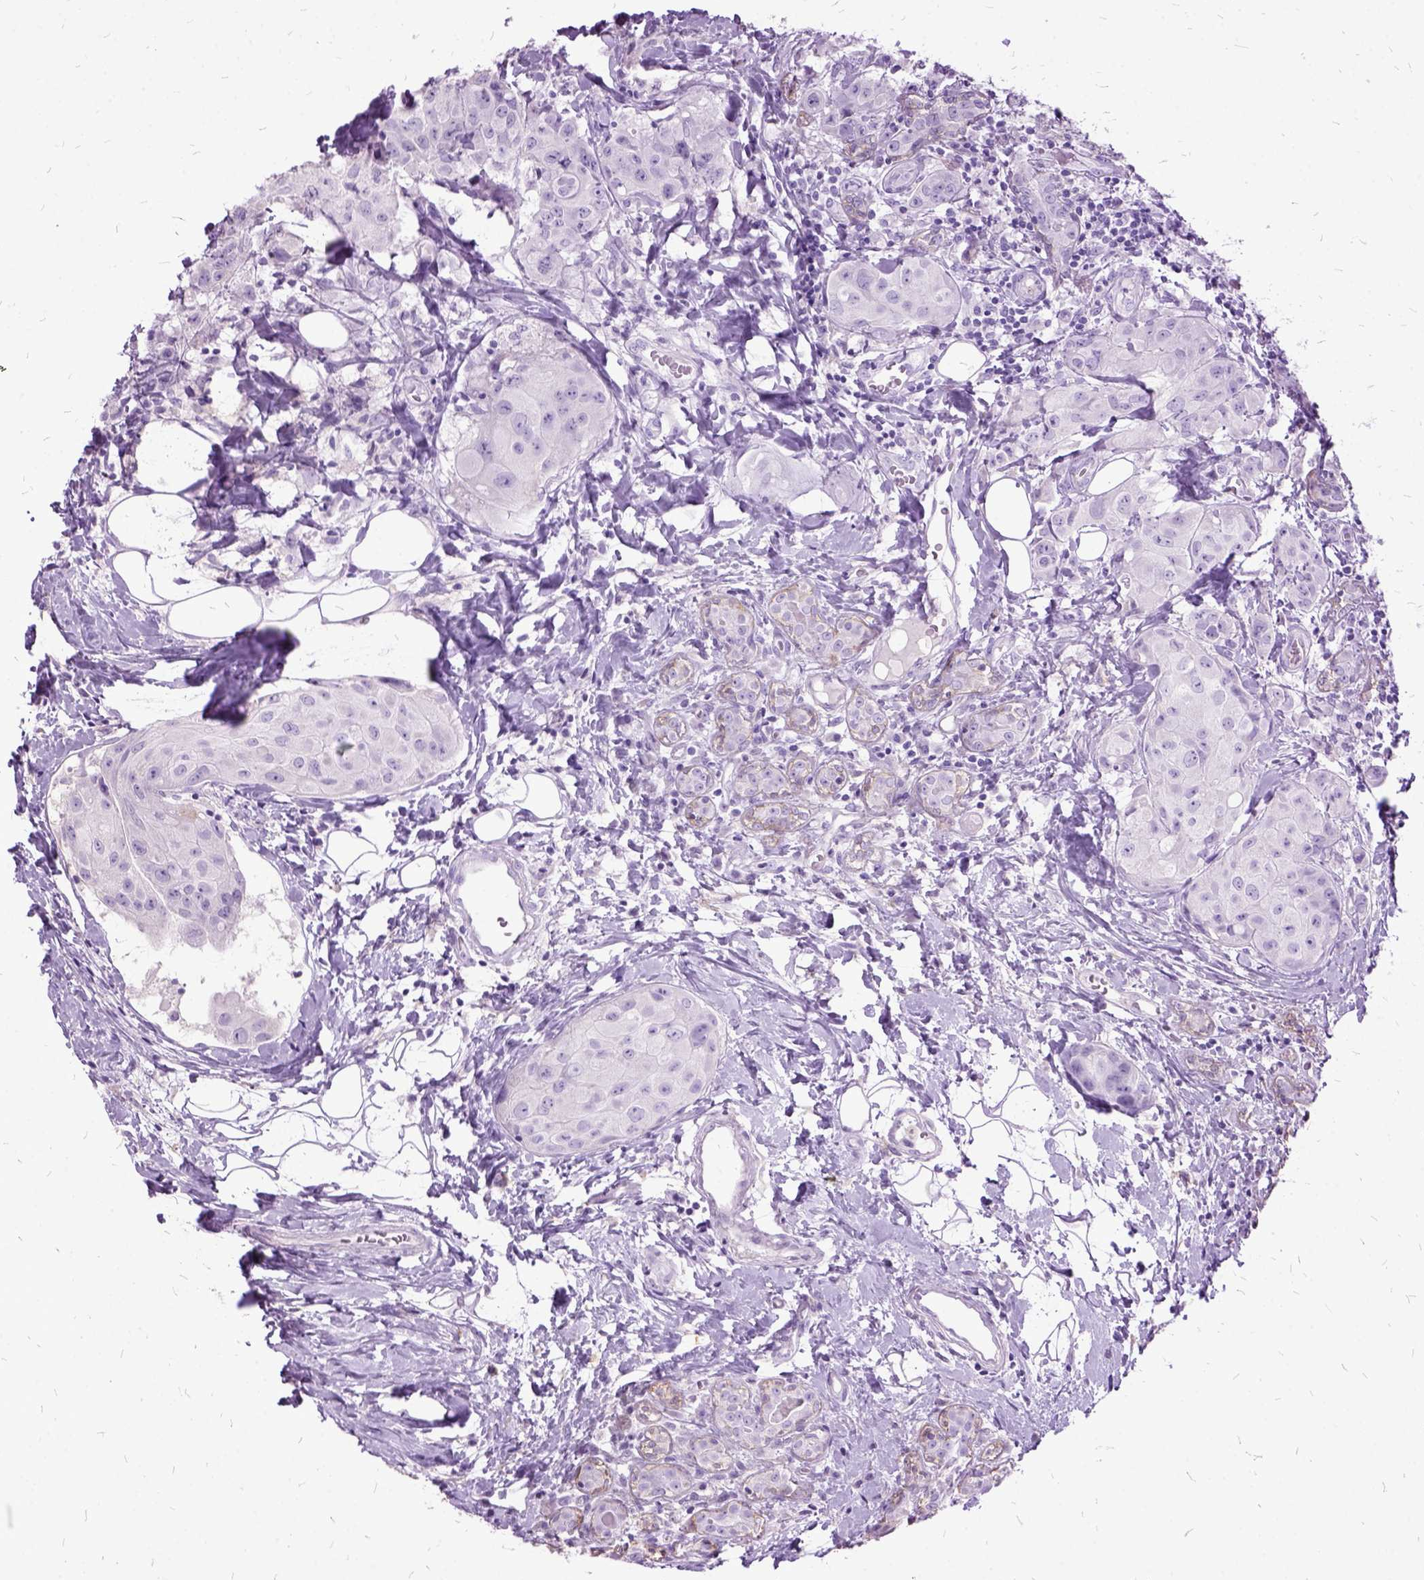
{"staining": {"intensity": "negative", "quantity": "none", "location": "none"}, "tissue": "breast cancer", "cell_type": "Tumor cells", "image_type": "cancer", "snomed": [{"axis": "morphology", "description": "Duct carcinoma"}, {"axis": "topography", "description": "Breast"}], "caption": "High magnification brightfield microscopy of breast infiltrating ductal carcinoma stained with DAB (3,3'-diaminobenzidine) (brown) and counterstained with hematoxylin (blue): tumor cells show no significant expression.", "gene": "MME", "patient": {"sex": "female", "age": 43}}